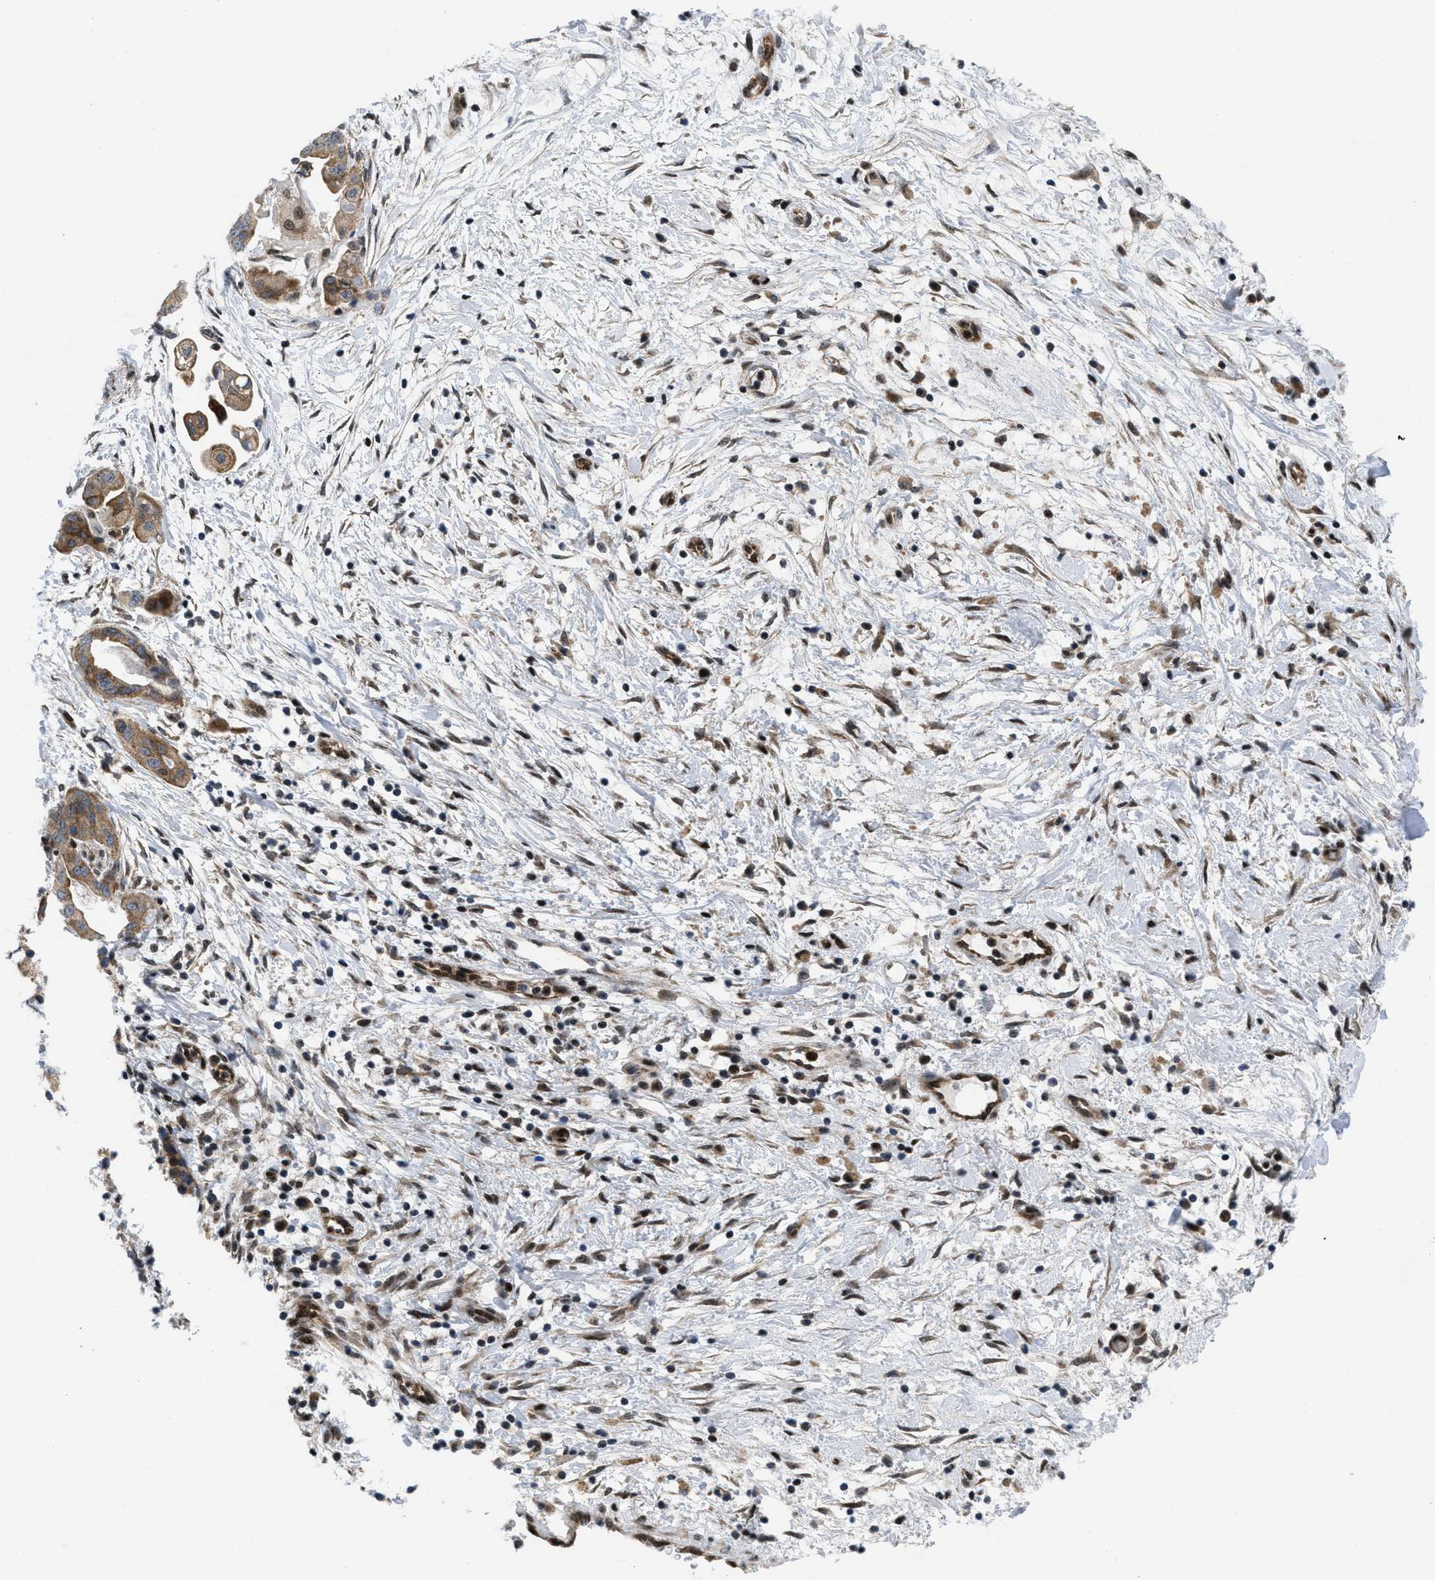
{"staining": {"intensity": "moderate", "quantity": ">75%", "location": "cytoplasmic/membranous"}, "tissue": "pancreatic cancer", "cell_type": "Tumor cells", "image_type": "cancer", "snomed": [{"axis": "morphology", "description": "Adenocarcinoma, NOS"}, {"axis": "topography", "description": "Pancreas"}], "caption": "The immunohistochemical stain highlights moderate cytoplasmic/membranous expression in tumor cells of pancreatic cancer (adenocarcinoma) tissue.", "gene": "PPP2CB", "patient": {"sex": "female", "age": 75}}